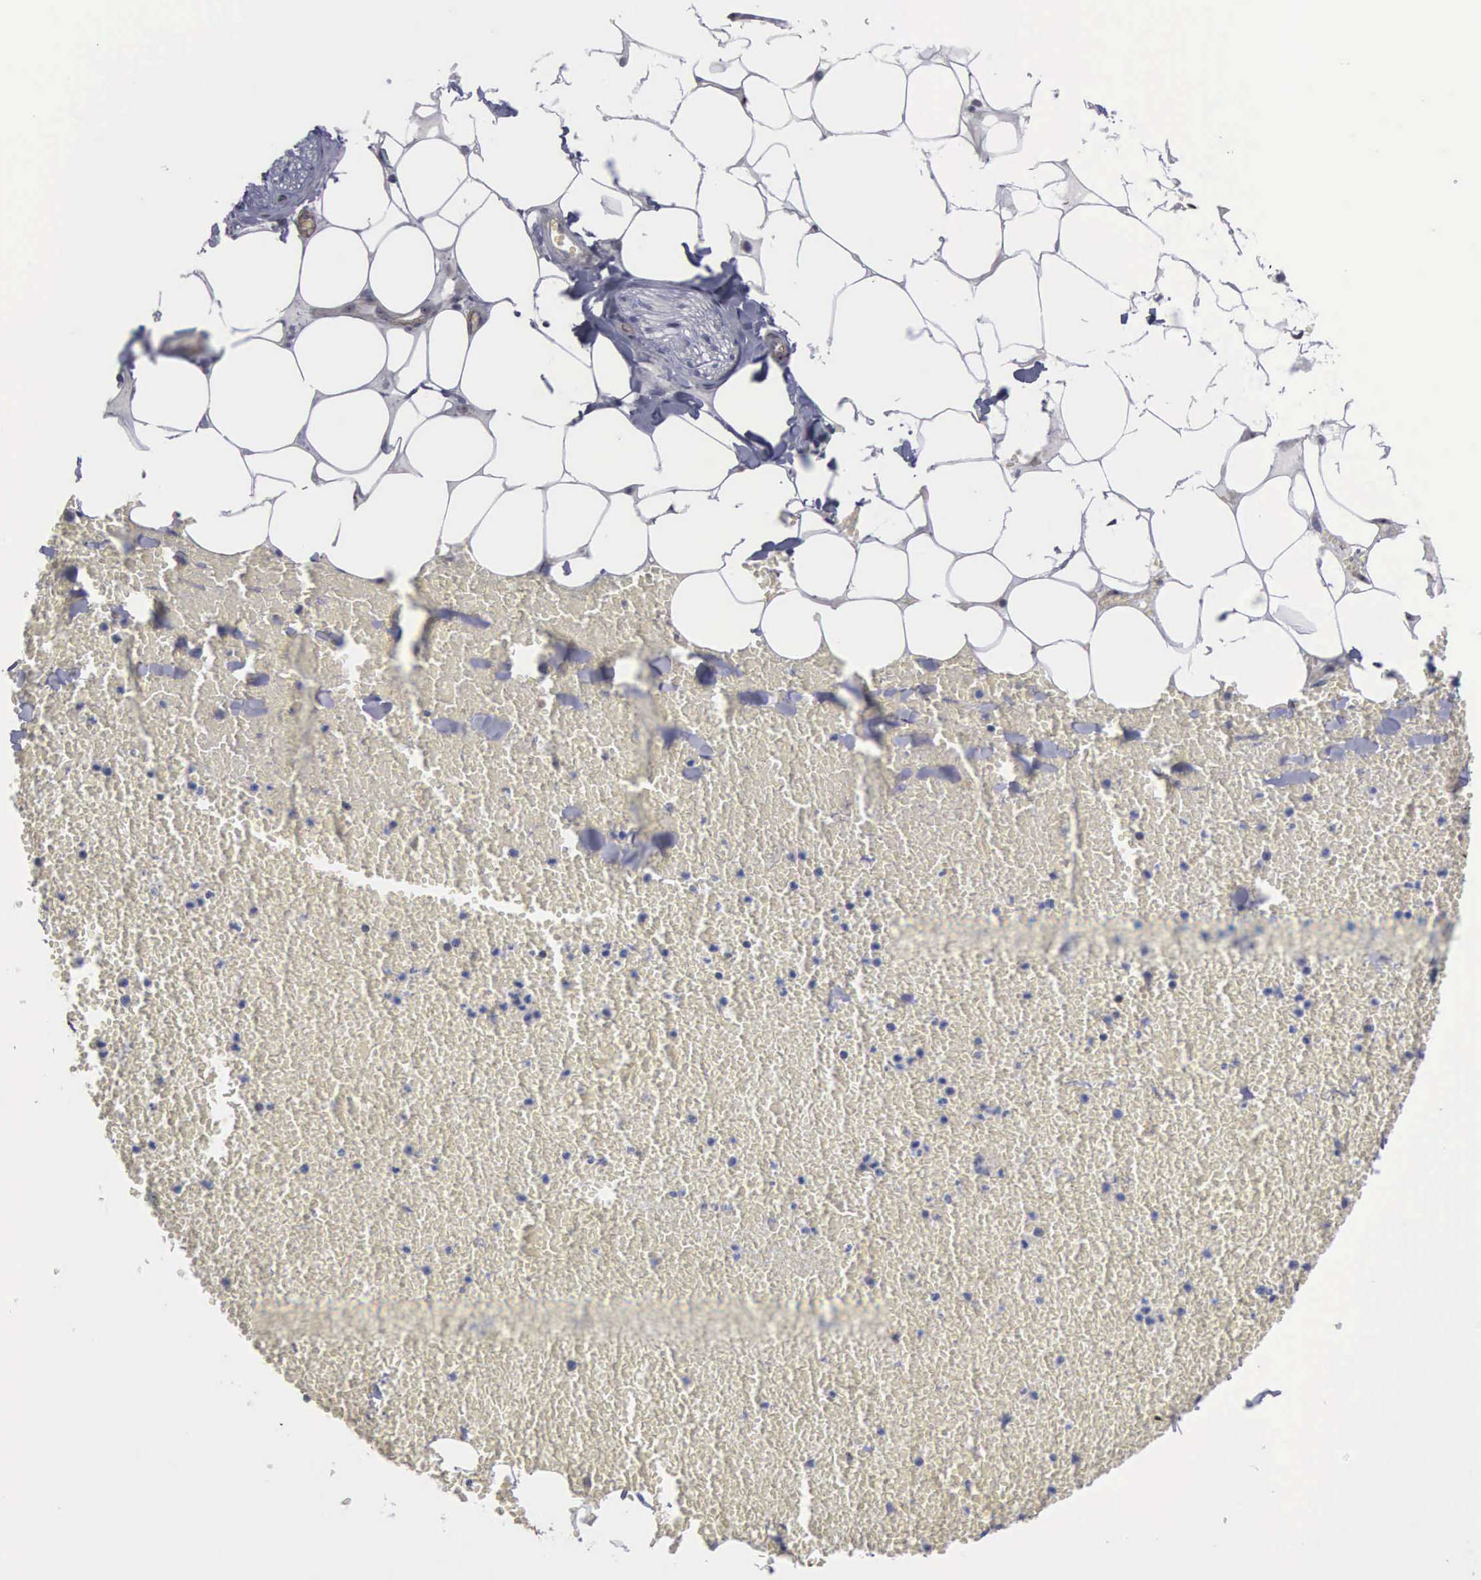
{"staining": {"intensity": "negative", "quantity": "none", "location": "none"}, "tissue": "adipose tissue", "cell_type": "Adipocytes", "image_type": "normal", "snomed": [{"axis": "morphology", "description": "Normal tissue, NOS"}, {"axis": "morphology", "description": "Inflammation, NOS"}, {"axis": "topography", "description": "Lymph node"}, {"axis": "topography", "description": "Peripheral nerve tissue"}], "caption": "Immunohistochemical staining of benign human adipose tissue demonstrates no significant expression in adipocytes.", "gene": "NGDN", "patient": {"sex": "male", "age": 52}}